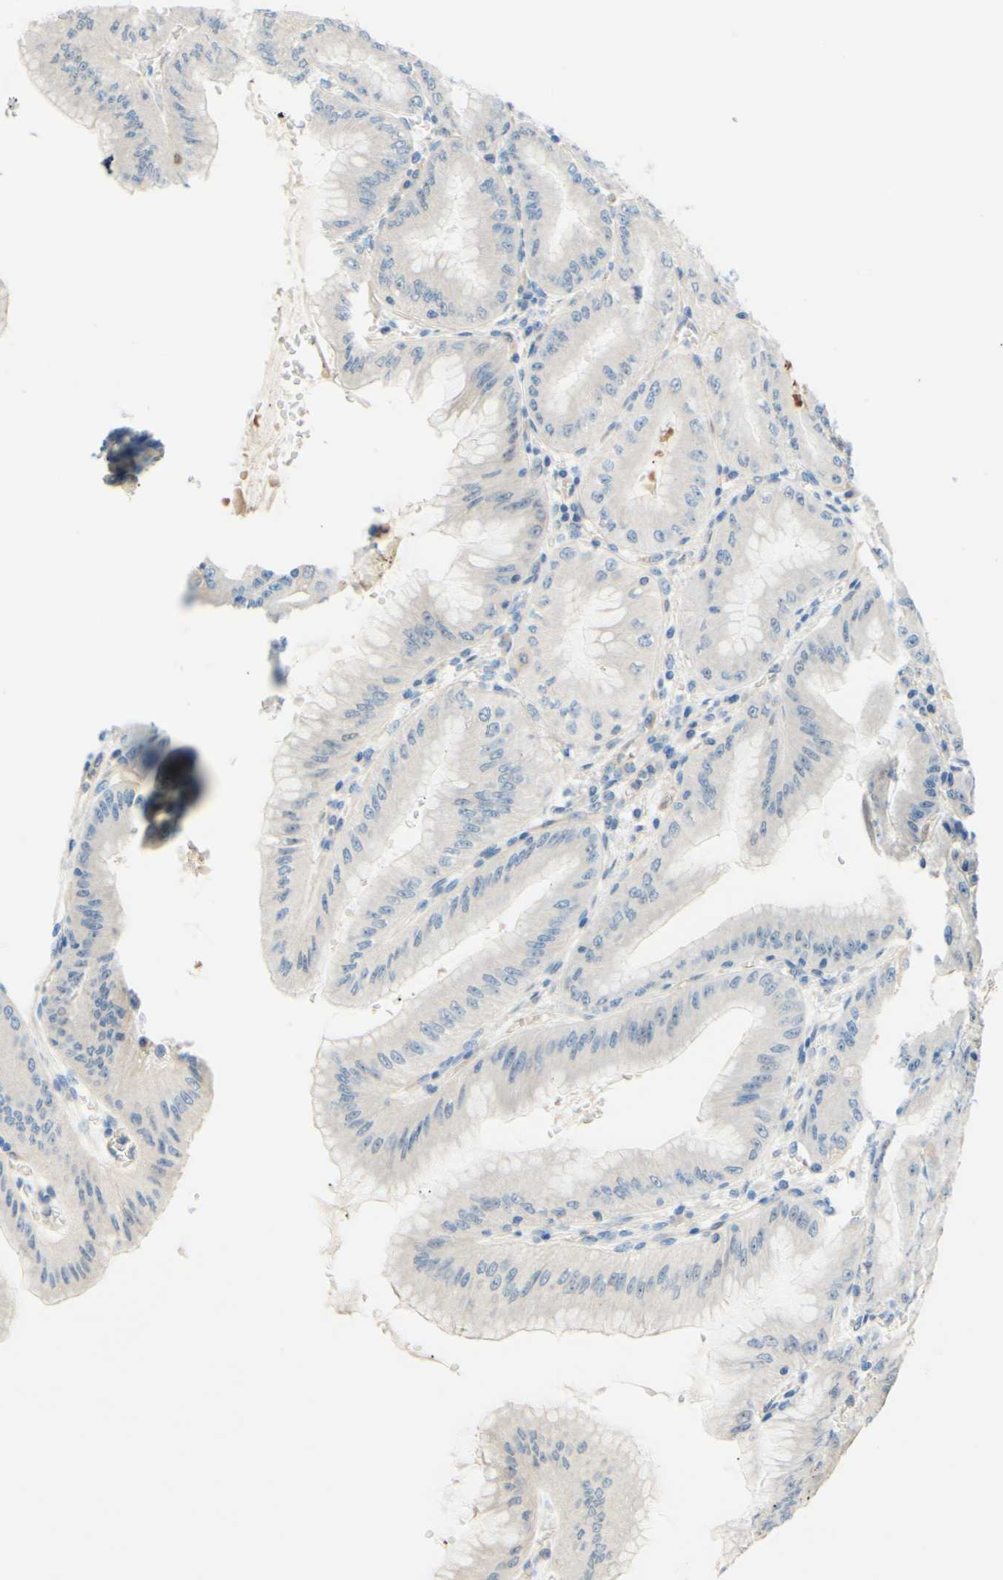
{"staining": {"intensity": "weak", "quantity": ">75%", "location": "cytoplasmic/membranous"}, "tissue": "stomach", "cell_type": "Glandular cells", "image_type": "normal", "snomed": [{"axis": "morphology", "description": "Normal tissue, NOS"}, {"axis": "topography", "description": "Stomach, lower"}], "caption": "Immunohistochemical staining of unremarkable stomach demonstrates low levels of weak cytoplasmic/membranous positivity in about >75% of glandular cells.", "gene": "C2CD2L", "patient": {"sex": "male", "age": 71}}